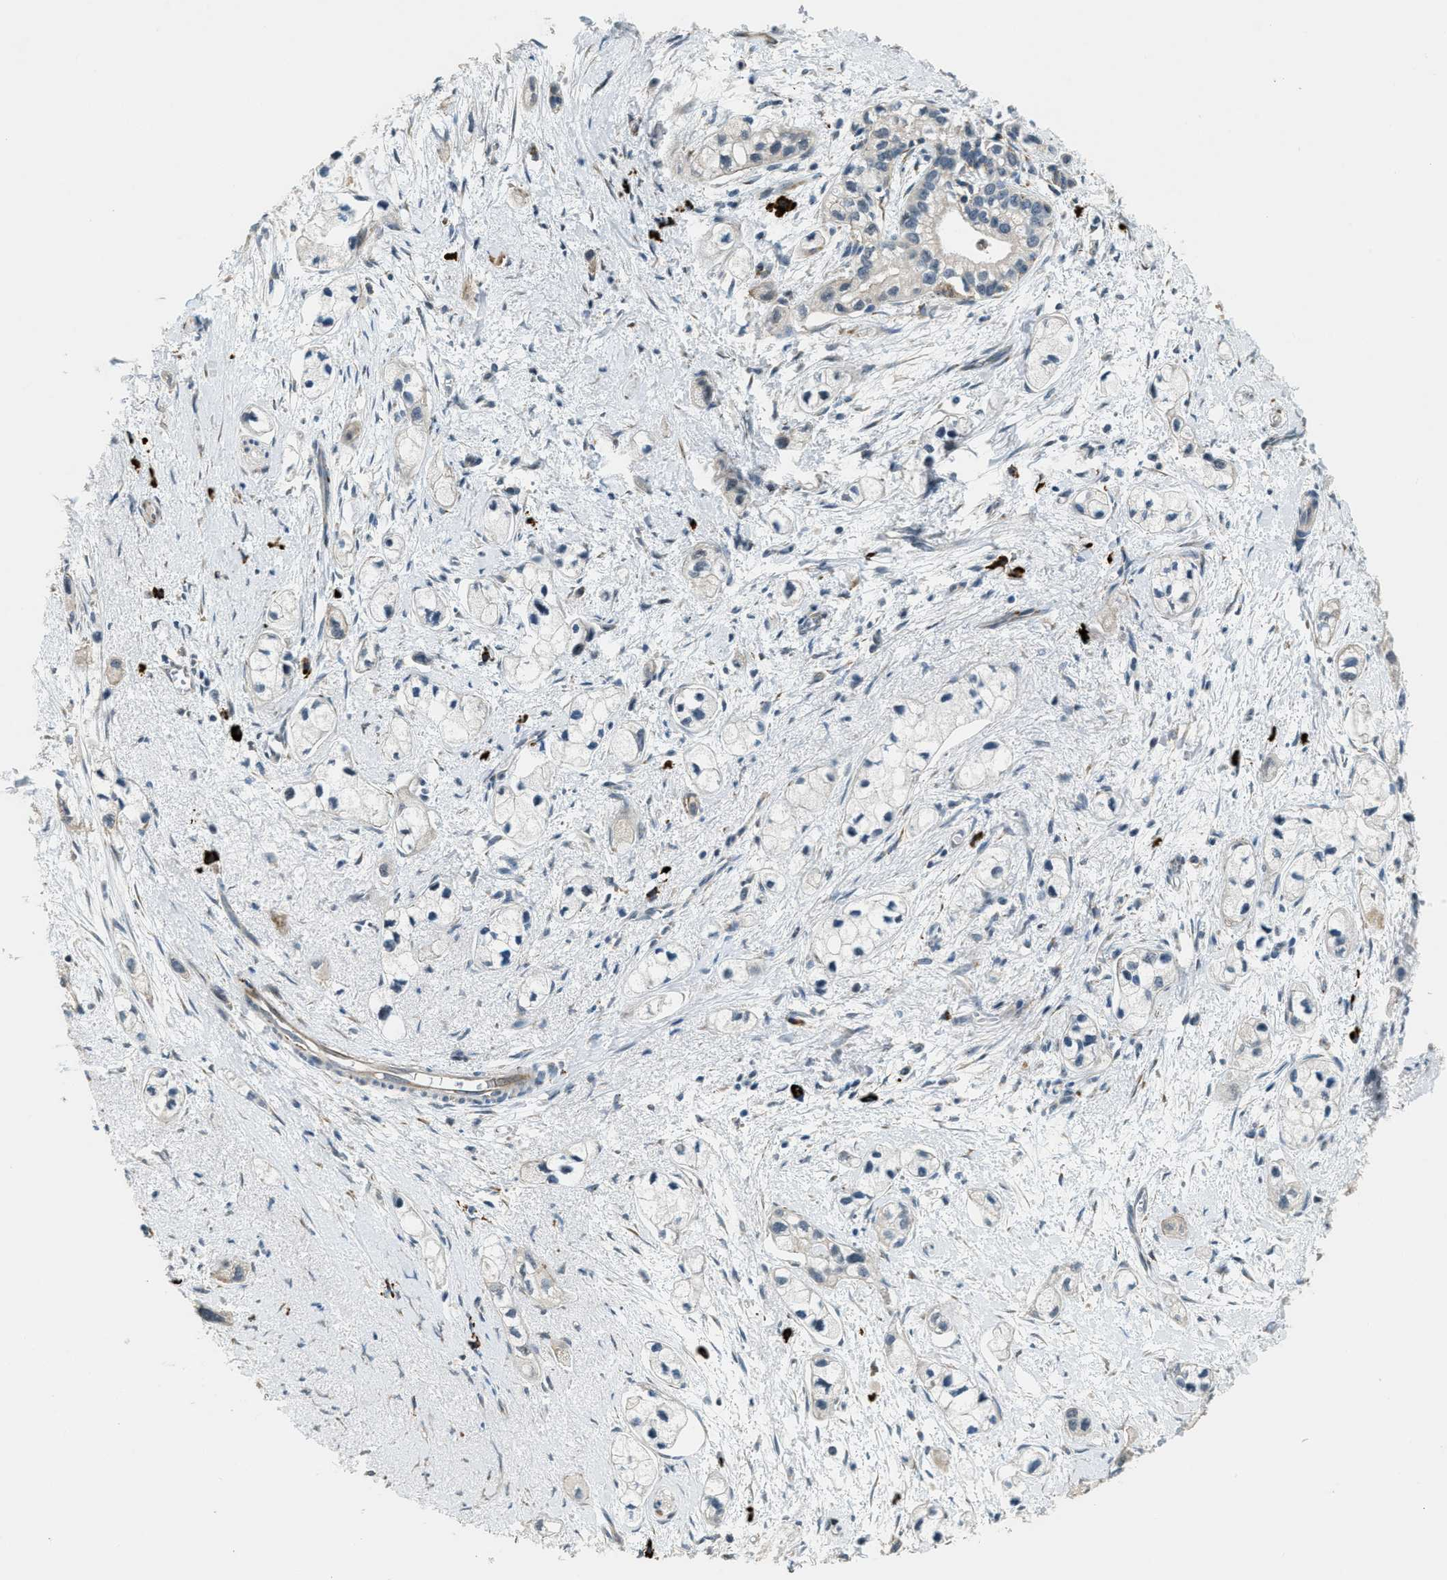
{"staining": {"intensity": "negative", "quantity": "none", "location": "none"}, "tissue": "pancreatic cancer", "cell_type": "Tumor cells", "image_type": "cancer", "snomed": [{"axis": "morphology", "description": "Adenocarcinoma, NOS"}, {"axis": "topography", "description": "Pancreas"}], "caption": "Immunohistochemical staining of pancreatic adenocarcinoma shows no significant staining in tumor cells.", "gene": "HERC2", "patient": {"sex": "male", "age": 74}}